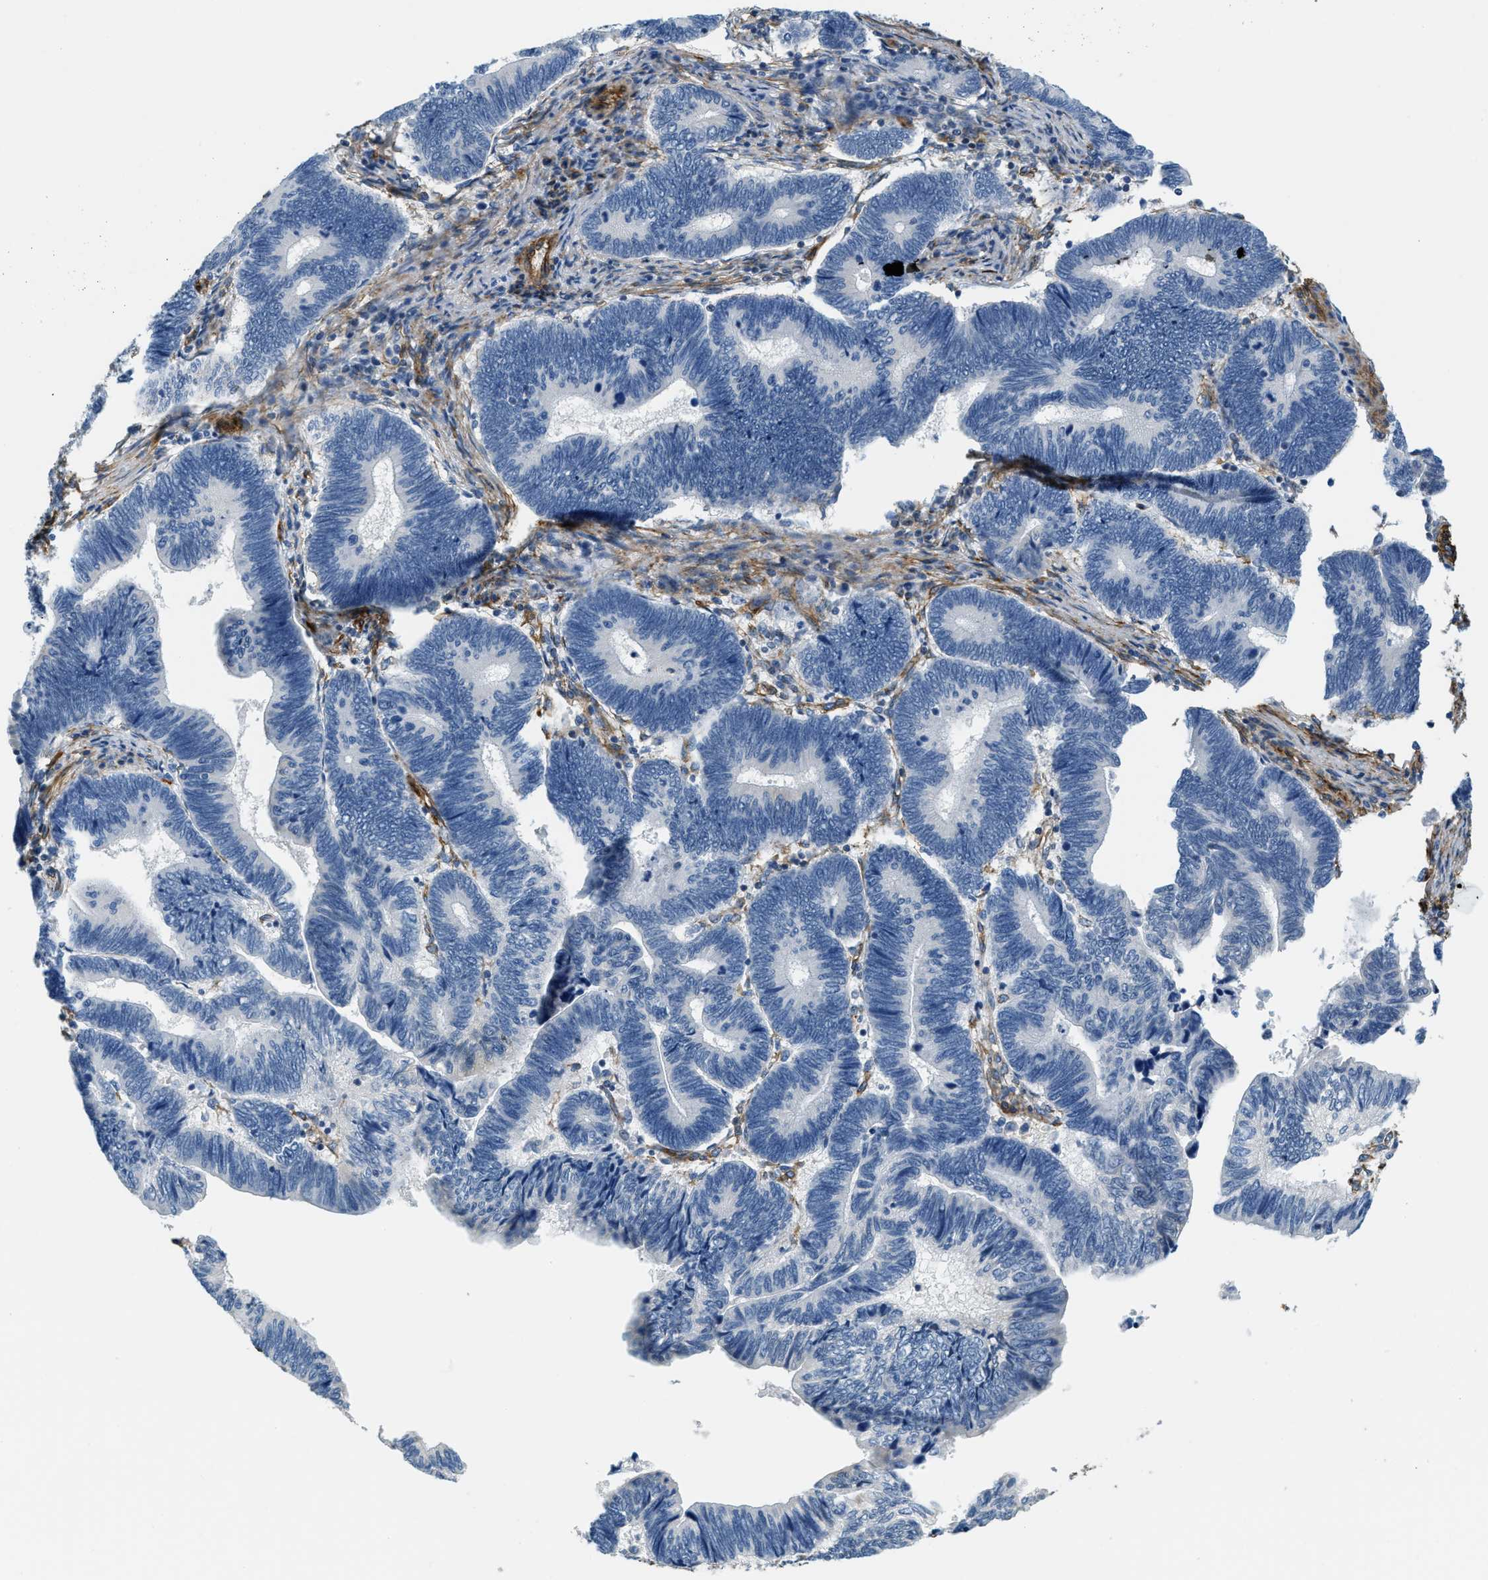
{"staining": {"intensity": "negative", "quantity": "none", "location": "none"}, "tissue": "pancreatic cancer", "cell_type": "Tumor cells", "image_type": "cancer", "snomed": [{"axis": "morphology", "description": "Adenocarcinoma, NOS"}, {"axis": "topography", "description": "Pancreas"}], "caption": "Tumor cells are negative for protein expression in human pancreatic cancer. The staining is performed using DAB (3,3'-diaminobenzidine) brown chromogen with nuclei counter-stained in using hematoxylin.", "gene": "TMEM43", "patient": {"sex": "female", "age": 70}}